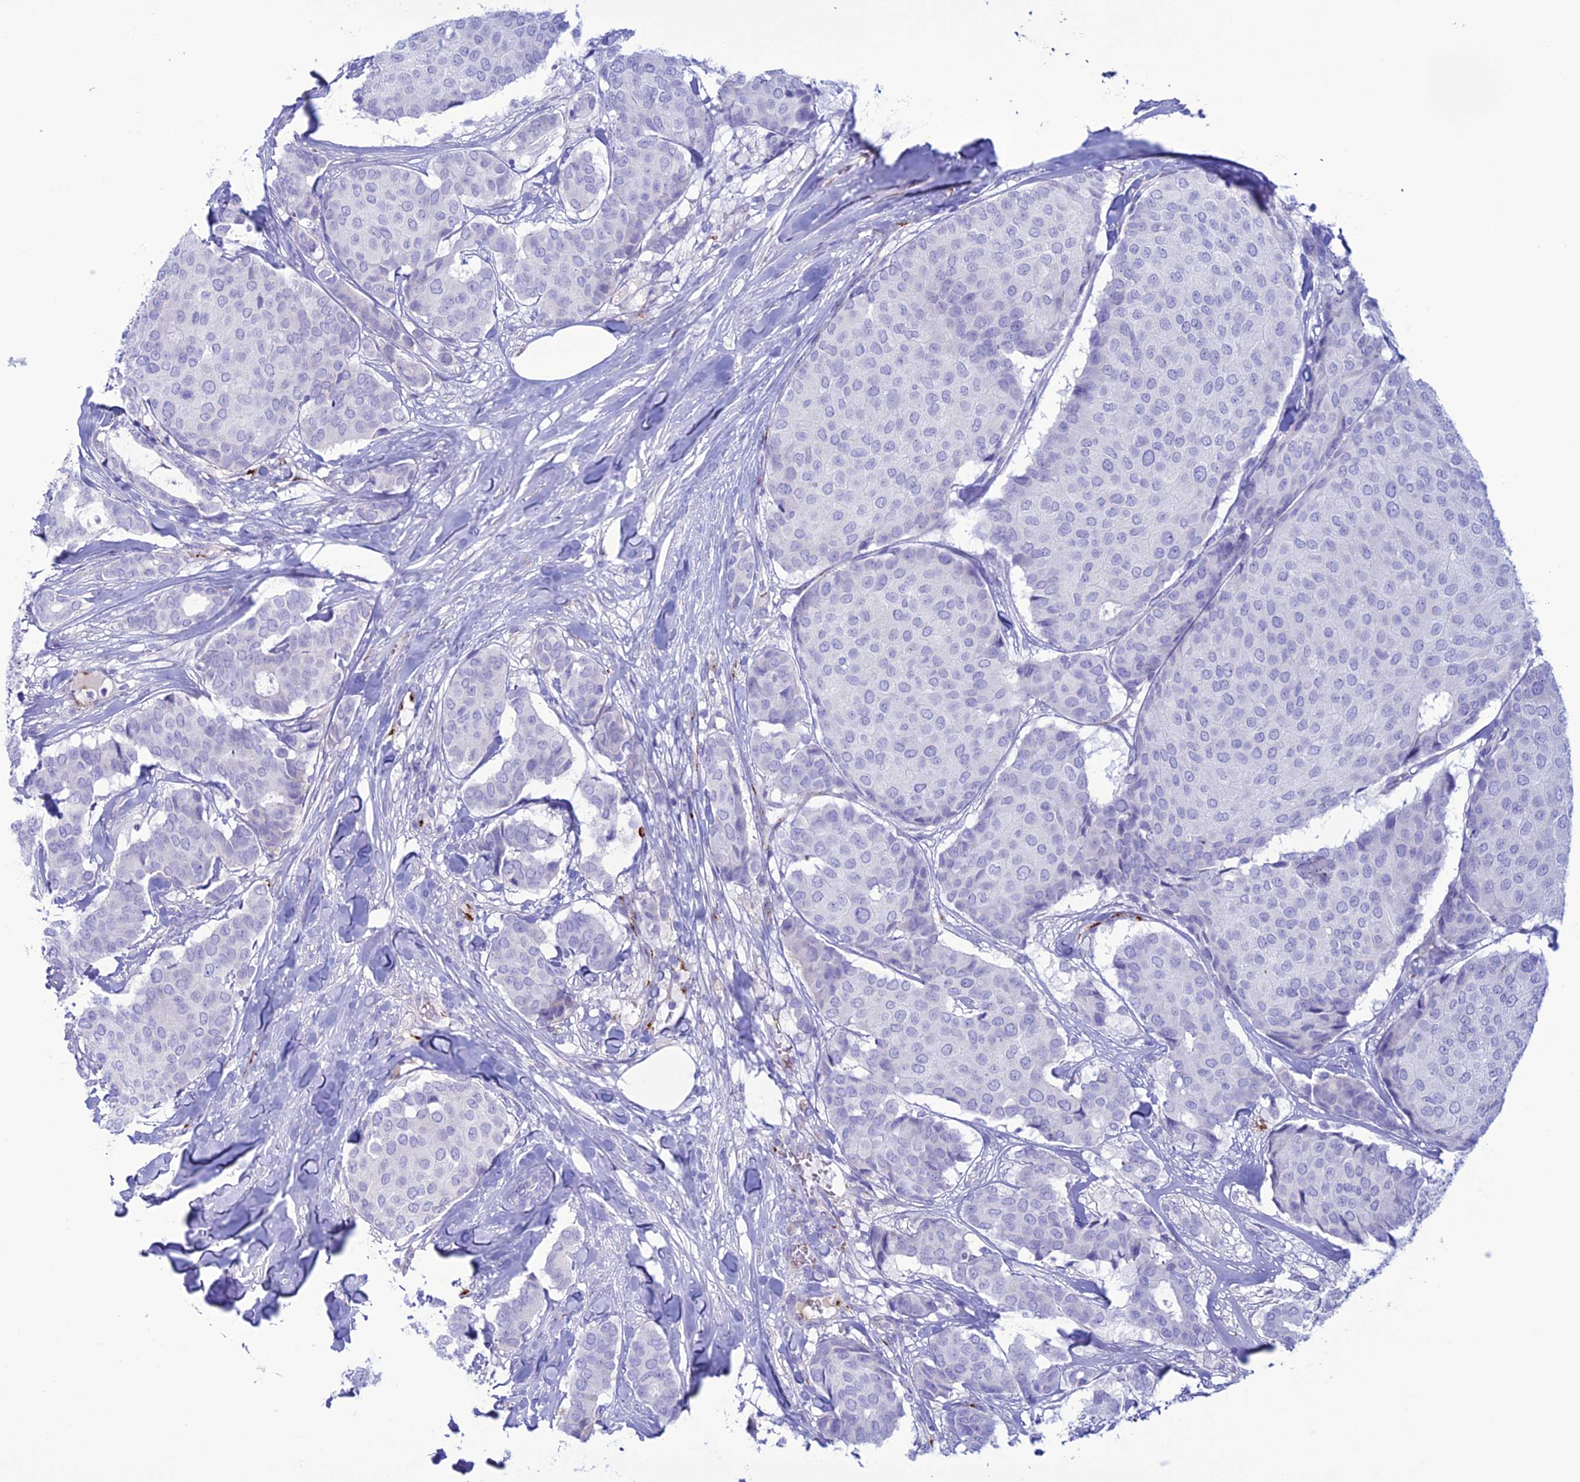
{"staining": {"intensity": "negative", "quantity": "none", "location": "none"}, "tissue": "breast cancer", "cell_type": "Tumor cells", "image_type": "cancer", "snomed": [{"axis": "morphology", "description": "Duct carcinoma"}, {"axis": "topography", "description": "Breast"}], "caption": "A high-resolution image shows immunohistochemistry staining of breast invasive ductal carcinoma, which reveals no significant staining in tumor cells.", "gene": "CDC42EP5", "patient": {"sex": "female", "age": 75}}